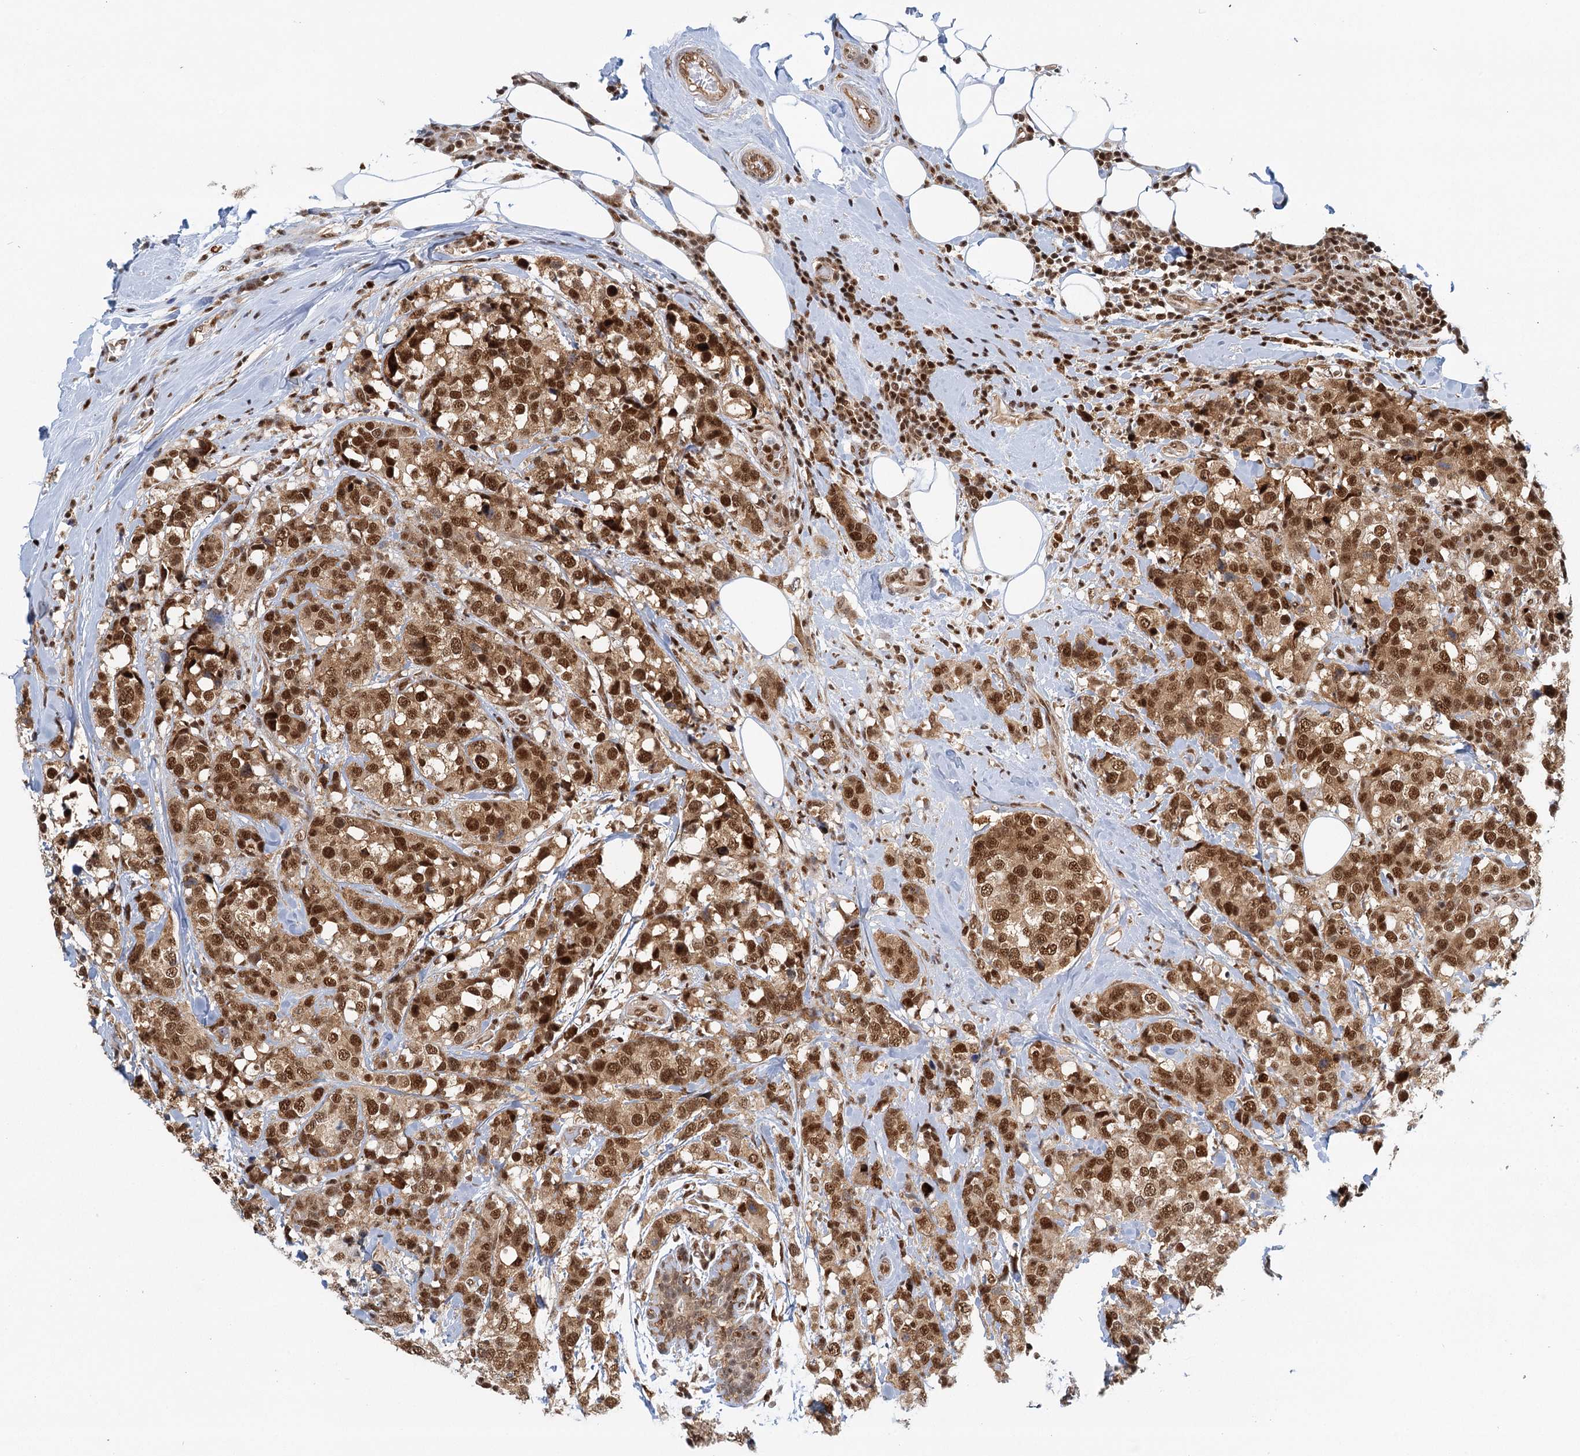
{"staining": {"intensity": "strong", "quantity": ">75%", "location": "cytoplasmic/membranous,nuclear"}, "tissue": "breast cancer", "cell_type": "Tumor cells", "image_type": "cancer", "snomed": [{"axis": "morphology", "description": "Lobular carcinoma"}, {"axis": "topography", "description": "Breast"}], "caption": "Lobular carcinoma (breast) stained with a protein marker shows strong staining in tumor cells.", "gene": "GPATCH11", "patient": {"sex": "female", "age": 59}}